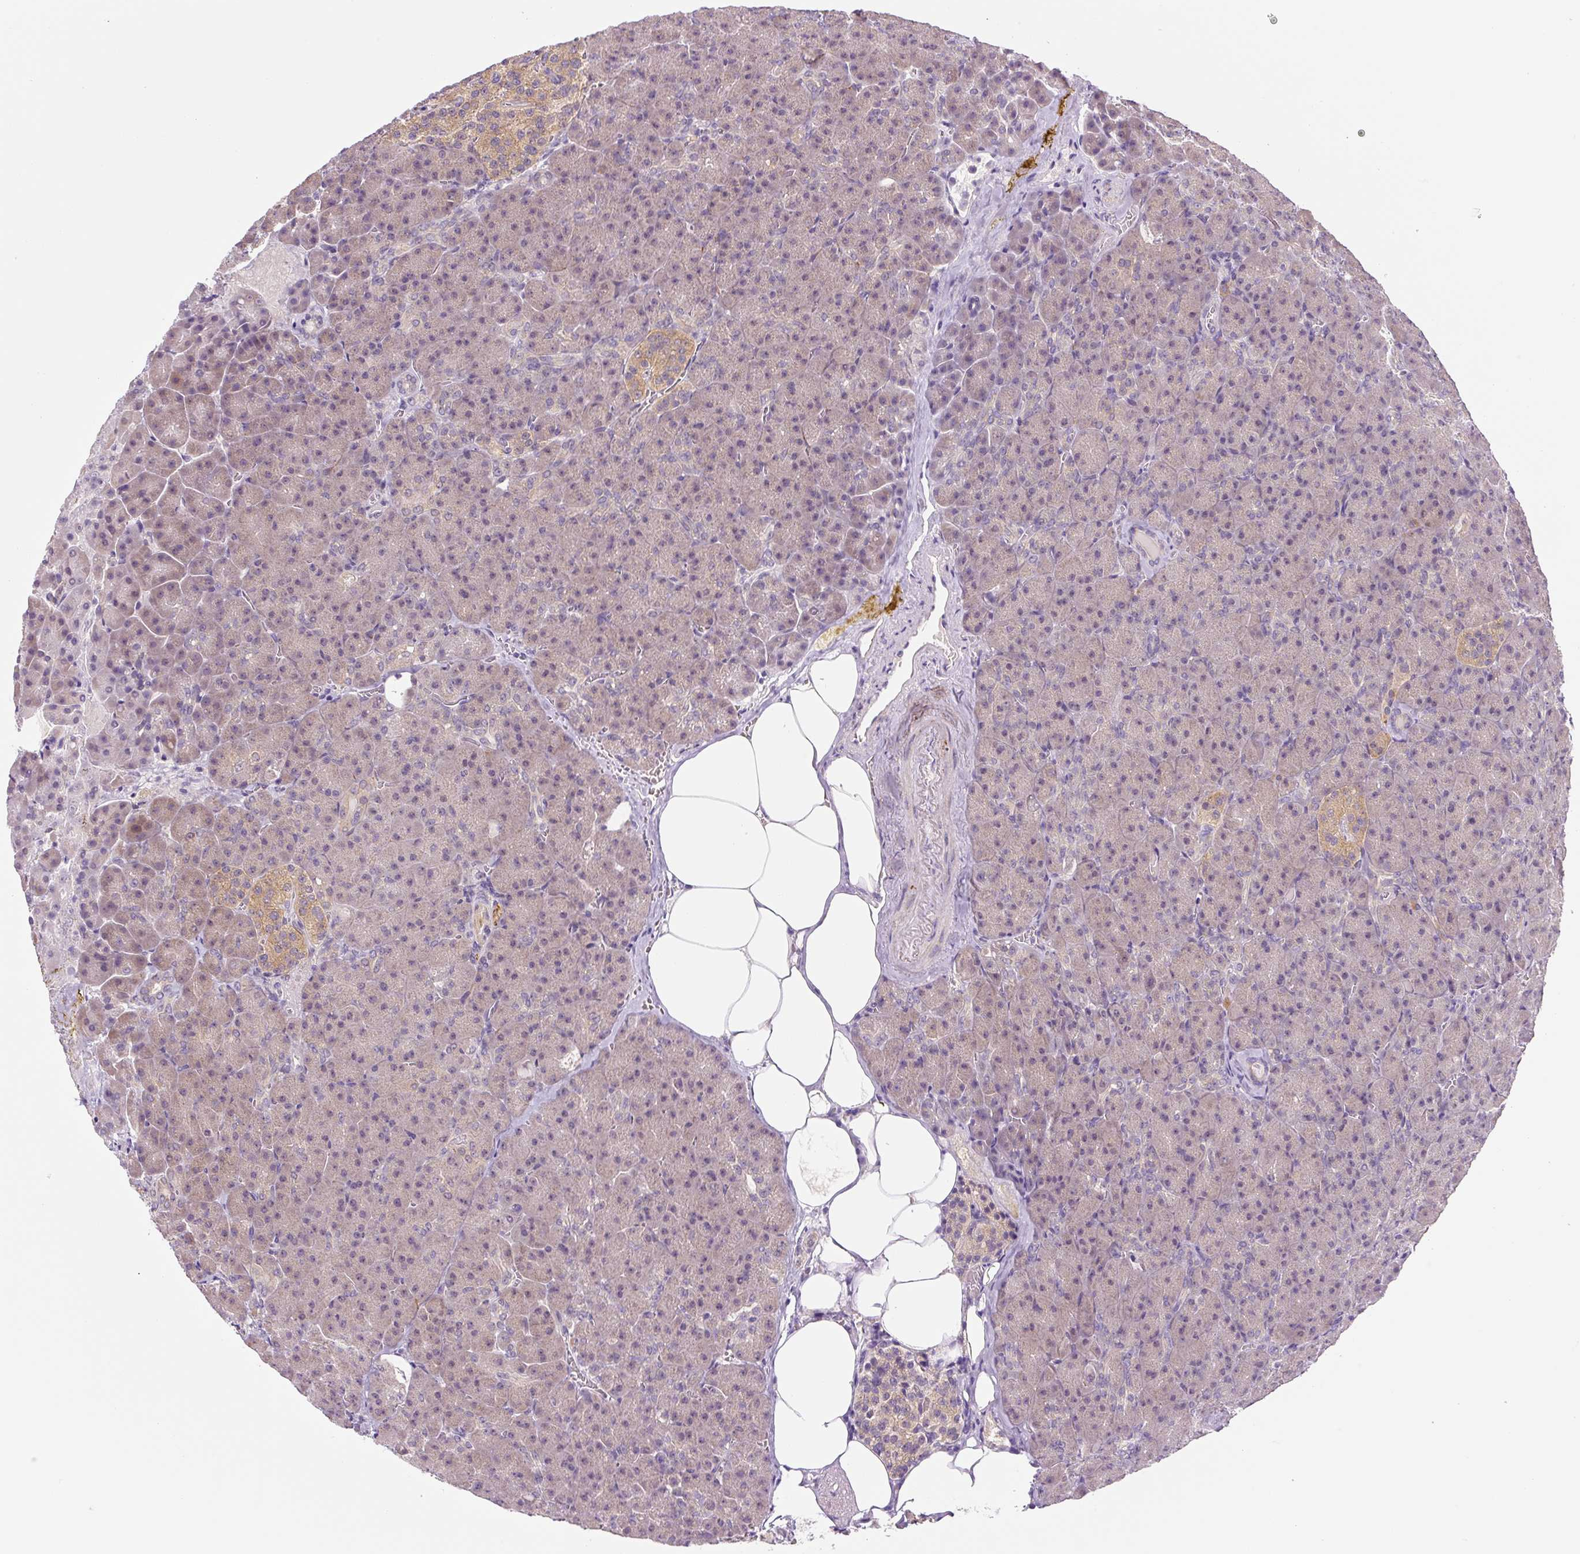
{"staining": {"intensity": "weak", "quantity": "<25%", "location": "cytoplasmic/membranous"}, "tissue": "pancreas", "cell_type": "Exocrine glandular cells", "image_type": "normal", "snomed": [{"axis": "morphology", "description": "Normal tissue, NOS"}, {"axis": "topography", "description": "Pancreas"}], "caption": "Immunohistochemistry (IHC) of unremarkable pancreas shows no expression in exocrine glandular cells.", "gene": "PRKAA2", "patient": {"sex": "female", "age": 74}}